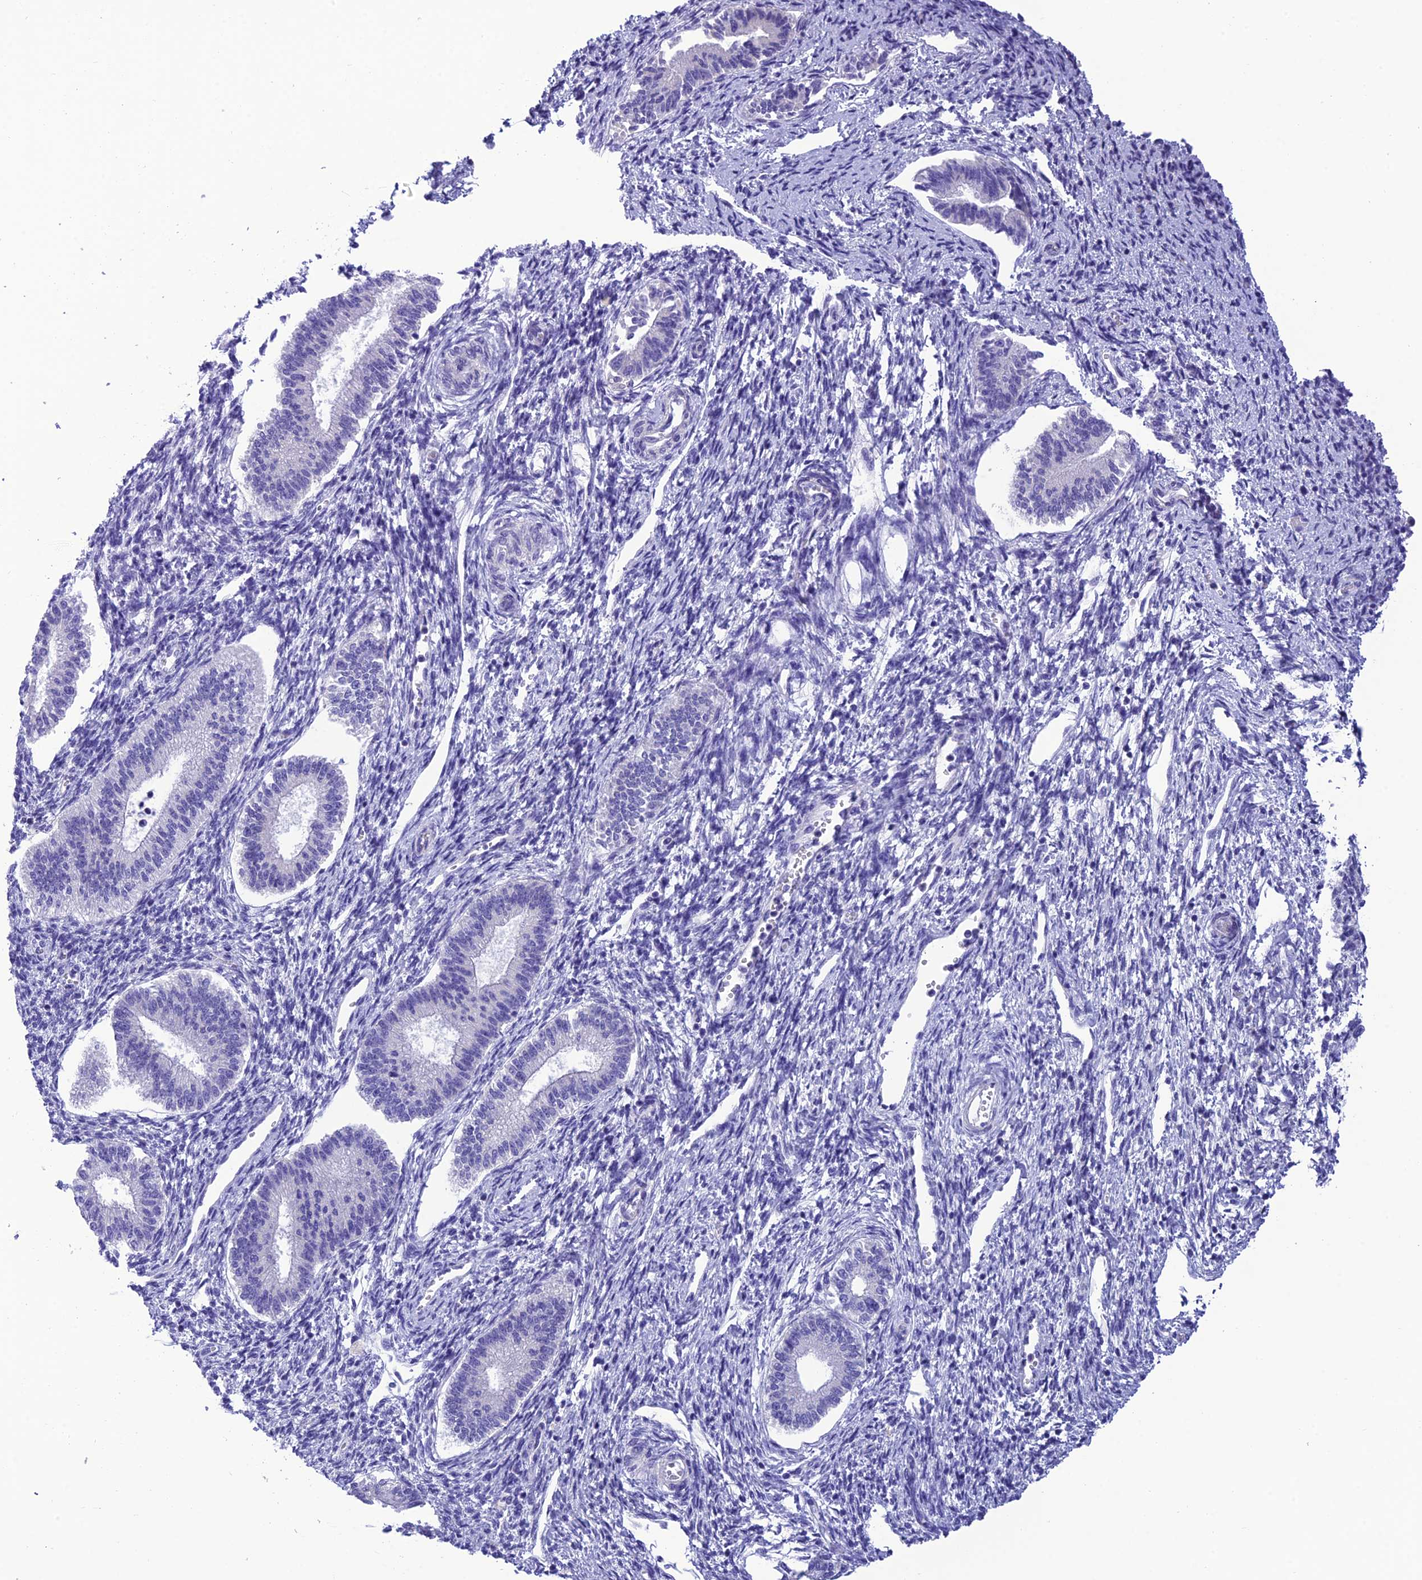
{"staining": {"intensity": "negative", "quantity": "none", "location": "none"}, "tissue": "endometrium", "cell_type": "Cells in endometrial stroma", "image_type": "normal", "snomed": [{"axis": "morphology", "description": "Normal tissue, NOS"}, {"axis": "topography", "description": "Endometrium"}], "caption": "Cells in endometrial stroma show no significant positivity in unremarkable endometrium. The staining was performed using DAB to visualize the protein expression in brown, while the nuclei were stained in blue with hematoxylin (Magnification: 20x).", "gene": "C17orf67", "patient": {"sex": "female", "age": 25}}